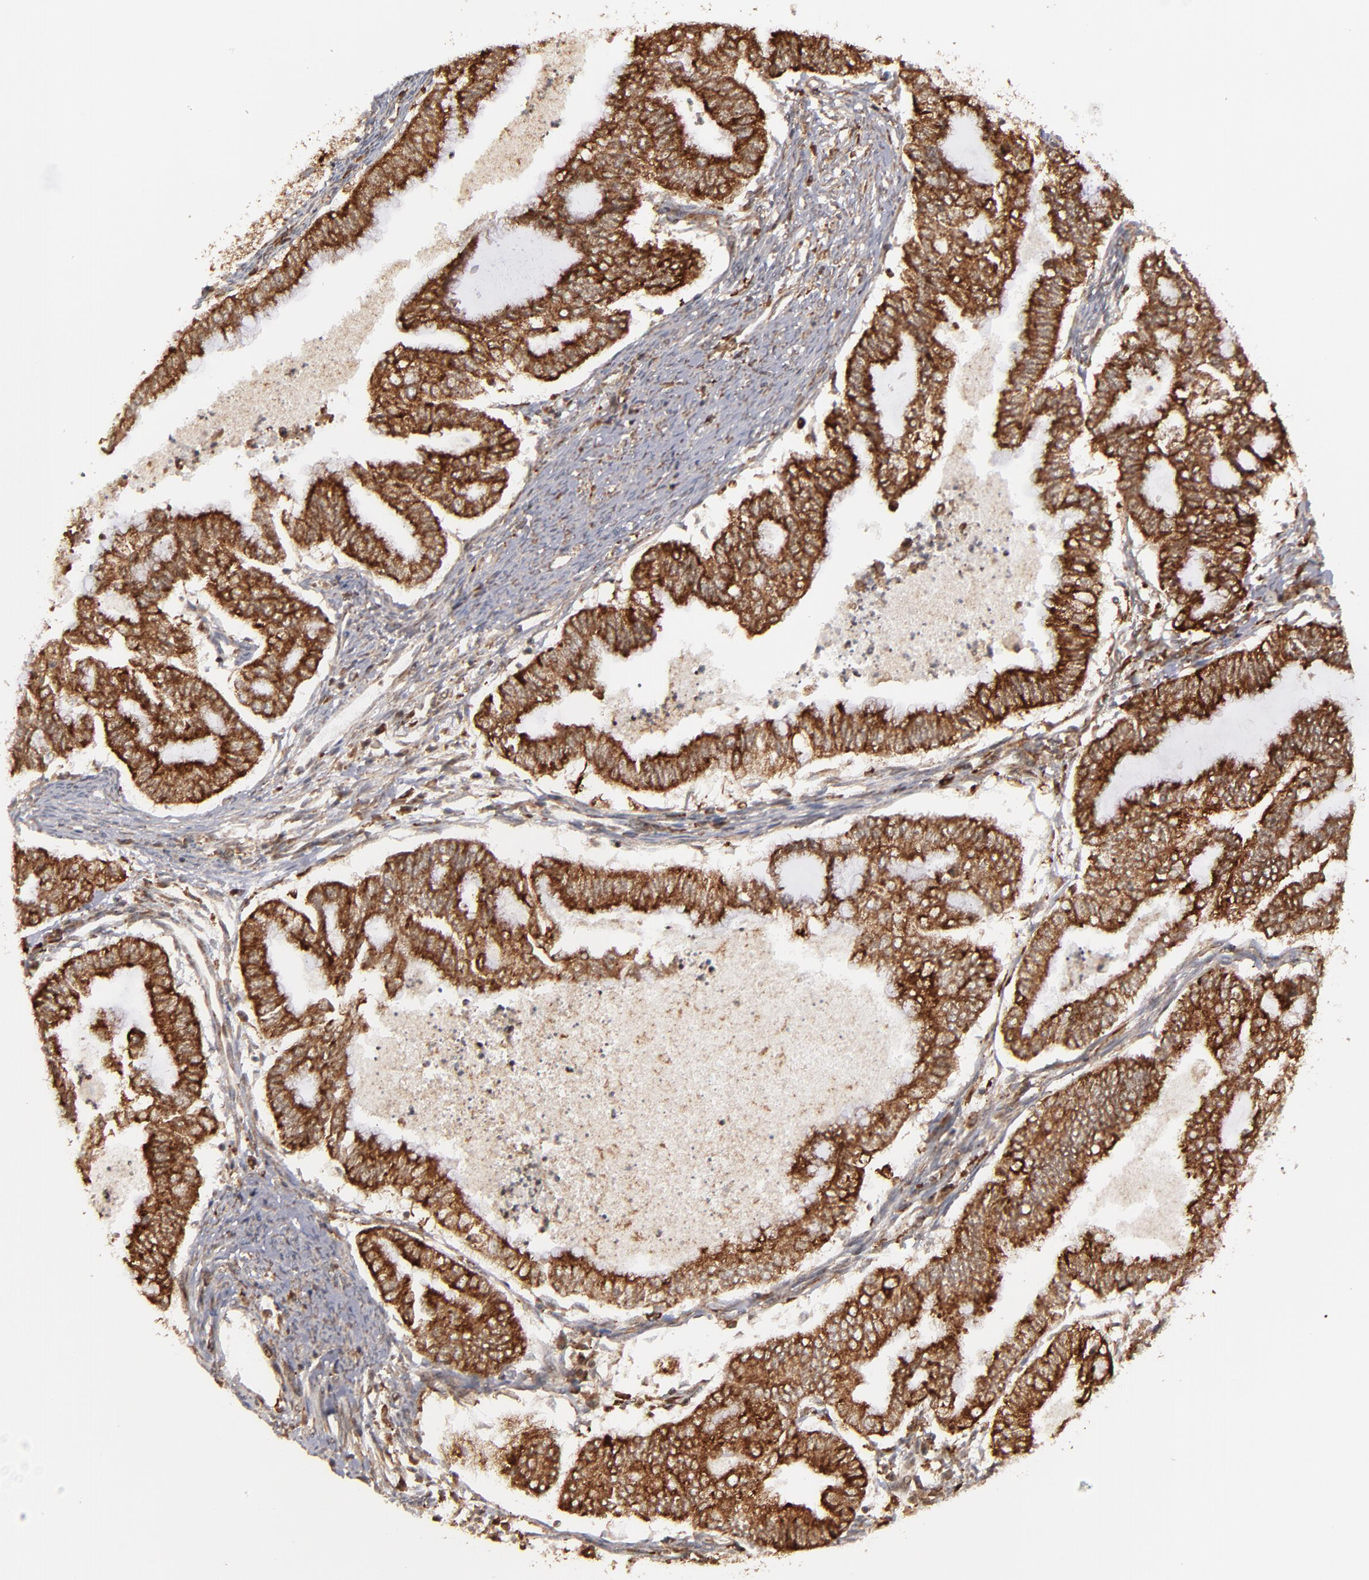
{"staining": {"intensity": "strong", "quantity": ">75%", "location": "cytoplasmic/membranous,nuclear"}, "tissue": "endometrial cancer", "cell_type": "Tumor cells", "image_type": "cancer", "snomed": [{"axis": "morphology", "description": "Adenocarcinoma, NOS"}, {"axis": "topography", "description": "Endometrium"}], "caption": "A high-resolution micrograph shows immunohistochemistry (IHC) staining of endometrial cancer, which demonstrates strong cytoplasmic/membranous and nuclear staining in approximately >75% of tumor cells.", "gene": "RGS6", "patient": {"sex": "female", "age": 79}}